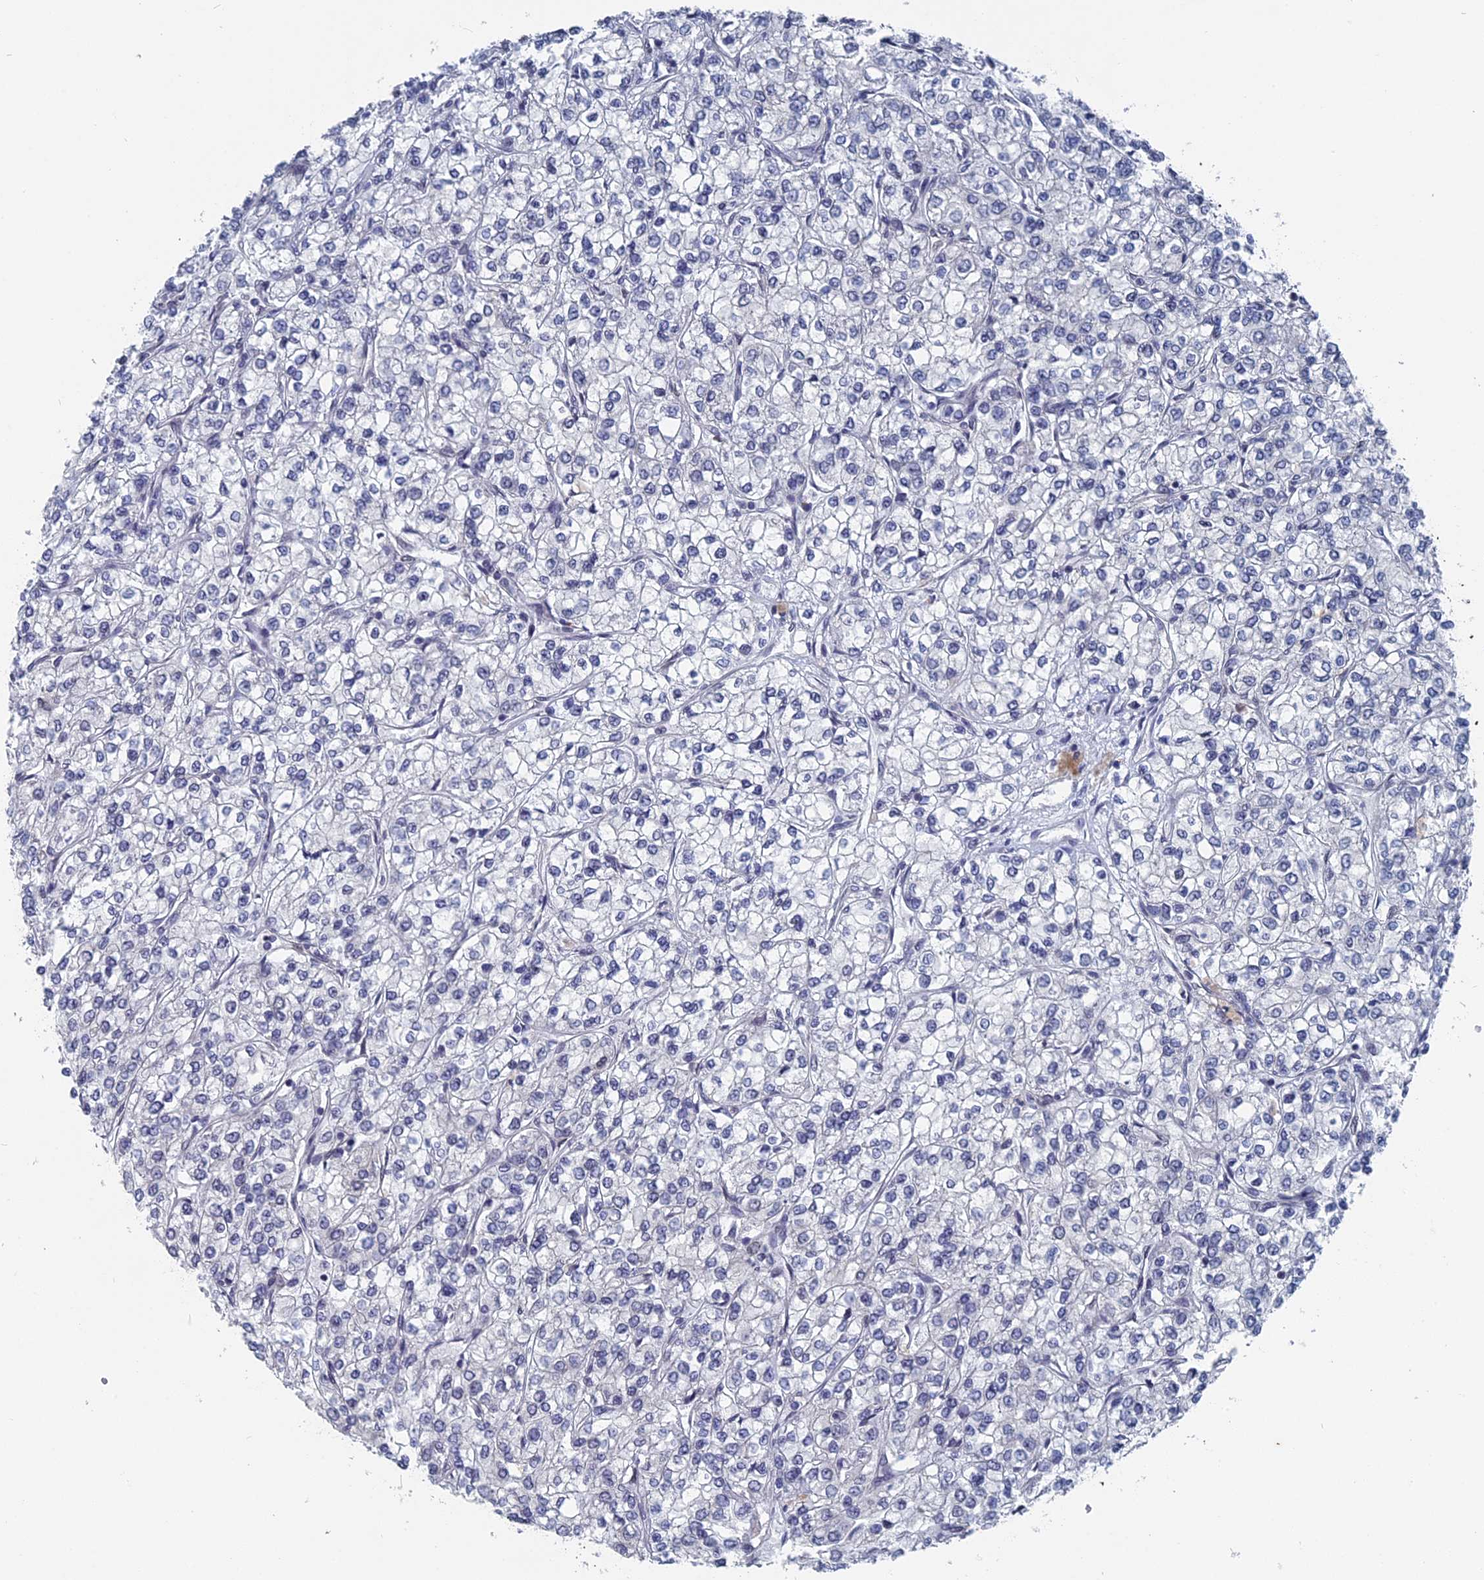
{"staining": {"intensity": "negative", "quantity": "none", "location": "none"}, "tissue": "renal cancer", "cell_type": "Tumor cells", "image_type": "cancer", "snomed": [{"axis": "morphology", "description": "Adenocarcinoma, NOS"}, {"axis": "topography", "description": "Kidney"}], "caption": "Immunohistochemistry (IHC) of renal adenocarcinoma exhibits no expression in tumor cells.", "gene": "MTRF1", "patient": {"sex": "male", "age": 80}}